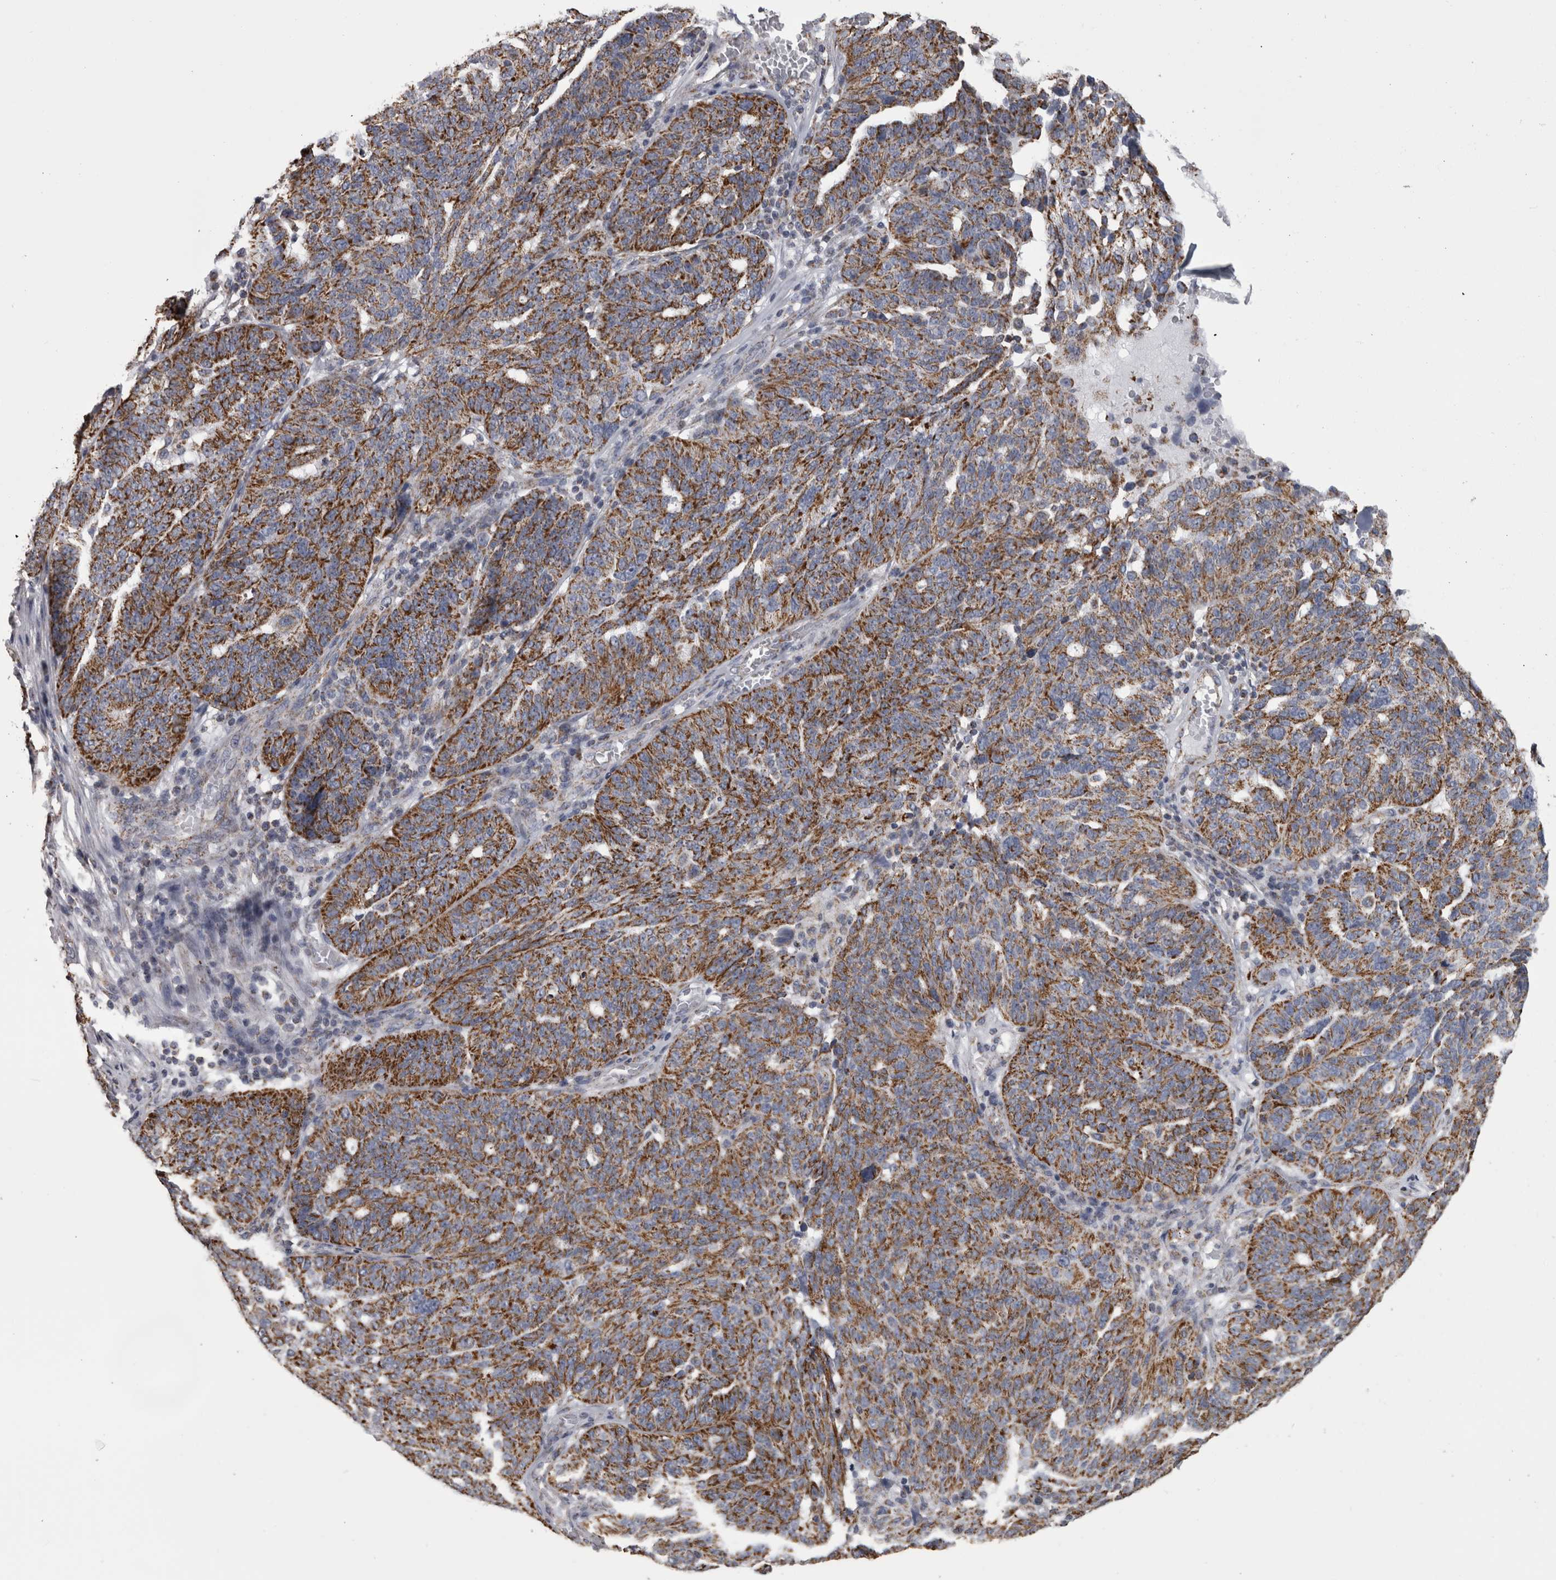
{"staining": {"intensity": "strong", "quantity": ">75%", "location": "cytoplasmic/membranous"}, "tissue": "ovarian cancer", "cell_type": "Tumor cells", "image_type": "cancer", "snomed": [{"axis": "morphology", "description": "Cystadenocarcinoma, serous, NOS"}, {"axis": "topography", "description": "Ovary"}], "caption": "Serous cystadenocarcinoma (ovarian) stained with IHC exhibits strong cytoplasmic/membranous positivity in about >75% of tumor cells.", "gene": "MDH2", "patient": {"sex": "female", "age": 59}}